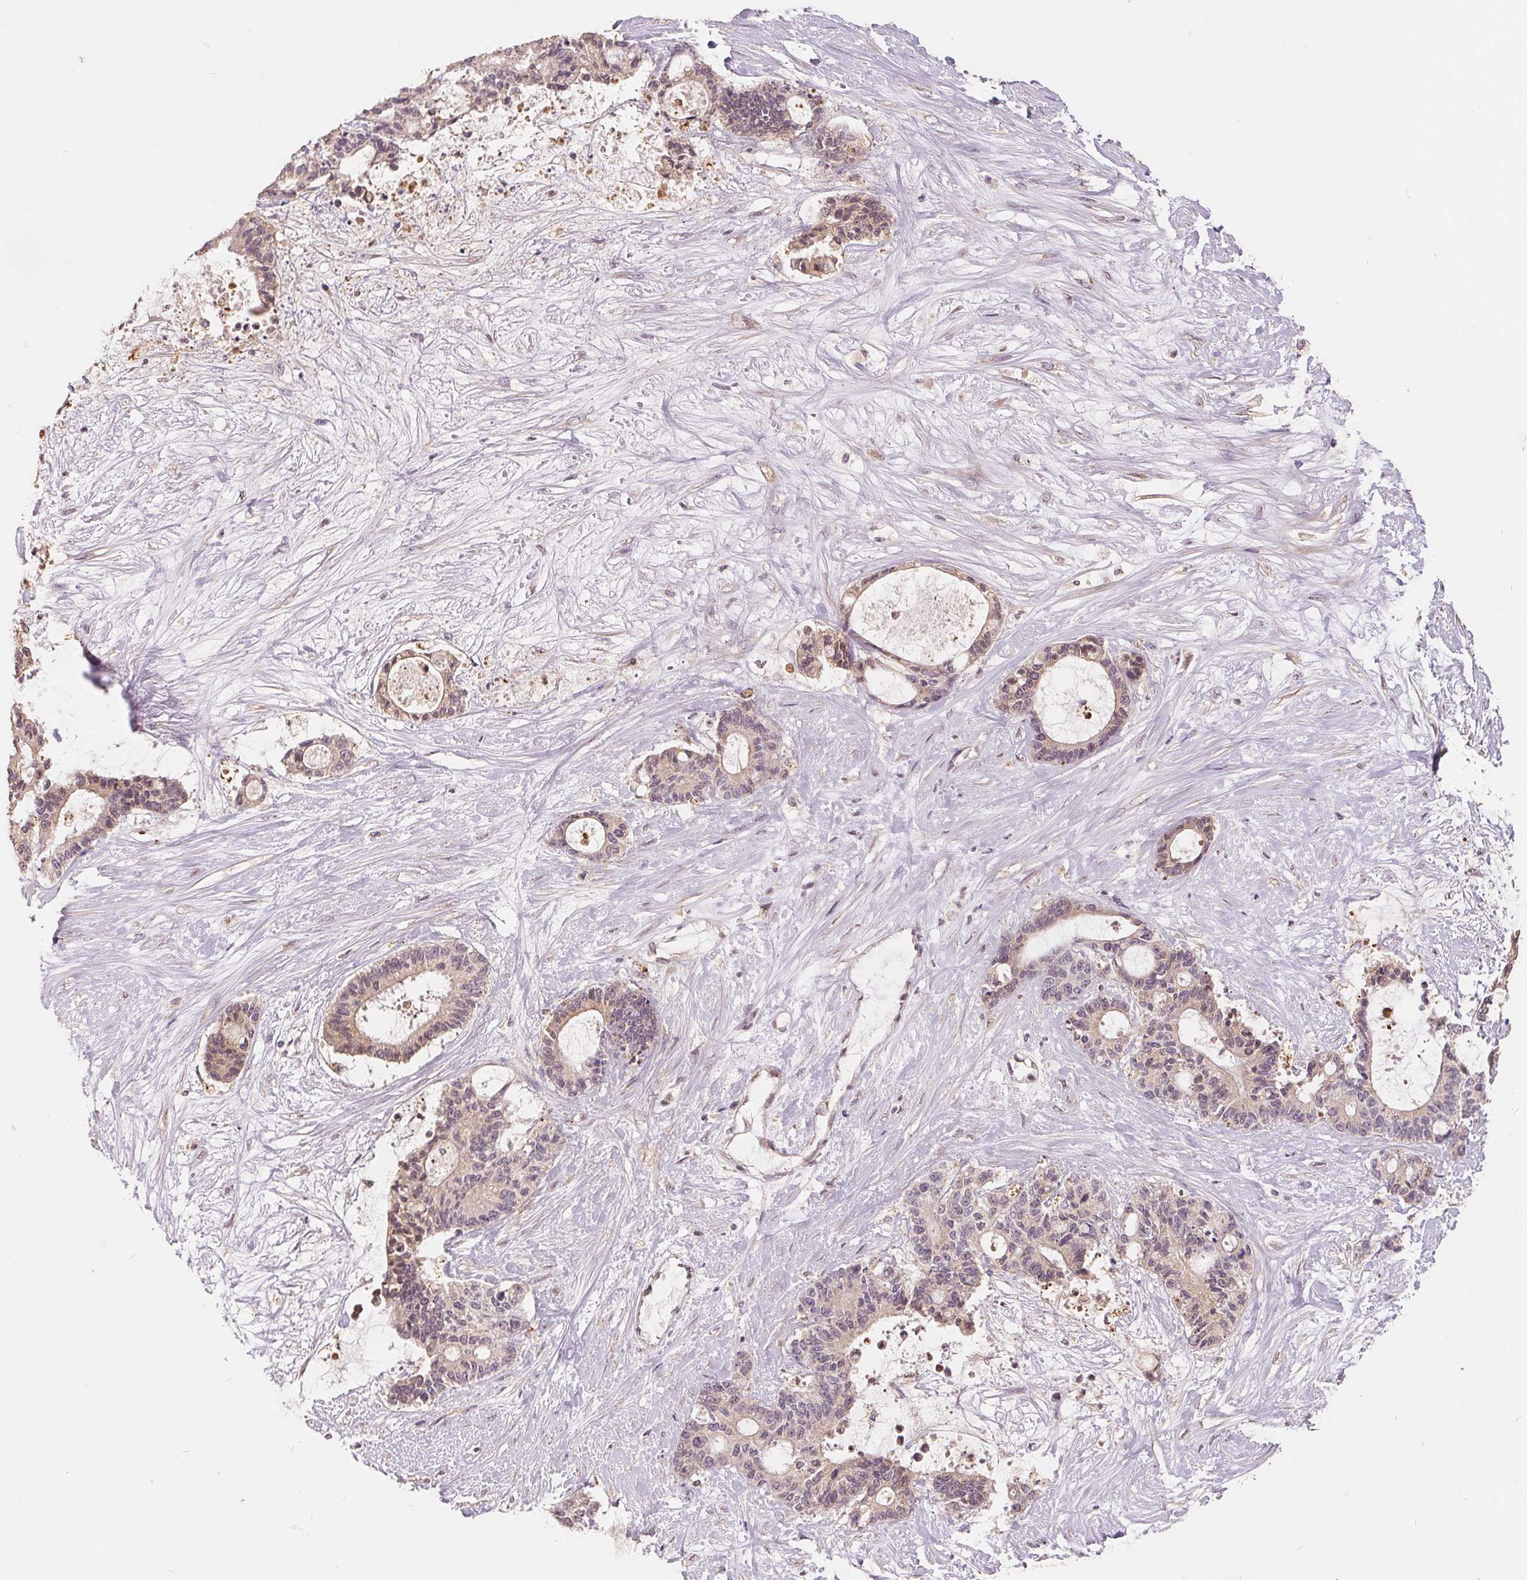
{"staining": {"intensity": "weak", "quantity": "<25%", "location": "cytoplasmic/membranous"}, "tissue": "liver cancer", "cell_type": "Tumor cells", "image_type": "cancer", "snomed": [{"axis": "morphology", "description": "Normal tissue, NOS"}, {"axis": "morphology", "description": "Cholangiocarcinoma"}, {"axis": "topography", "description": "Liver"}, {"axis": "topography", "description": "Peripheral nerve tissue"}], "caption": "High power microscopy image of an immunohistochemistry photomicrograph of liver cholangiocarcinoma, revealing no significant expression in tumor cells. (IHC, brightfield microscopy, high magnification).", "gene": "CDIPT", "patient": {"sex": "female", "age": 73}}